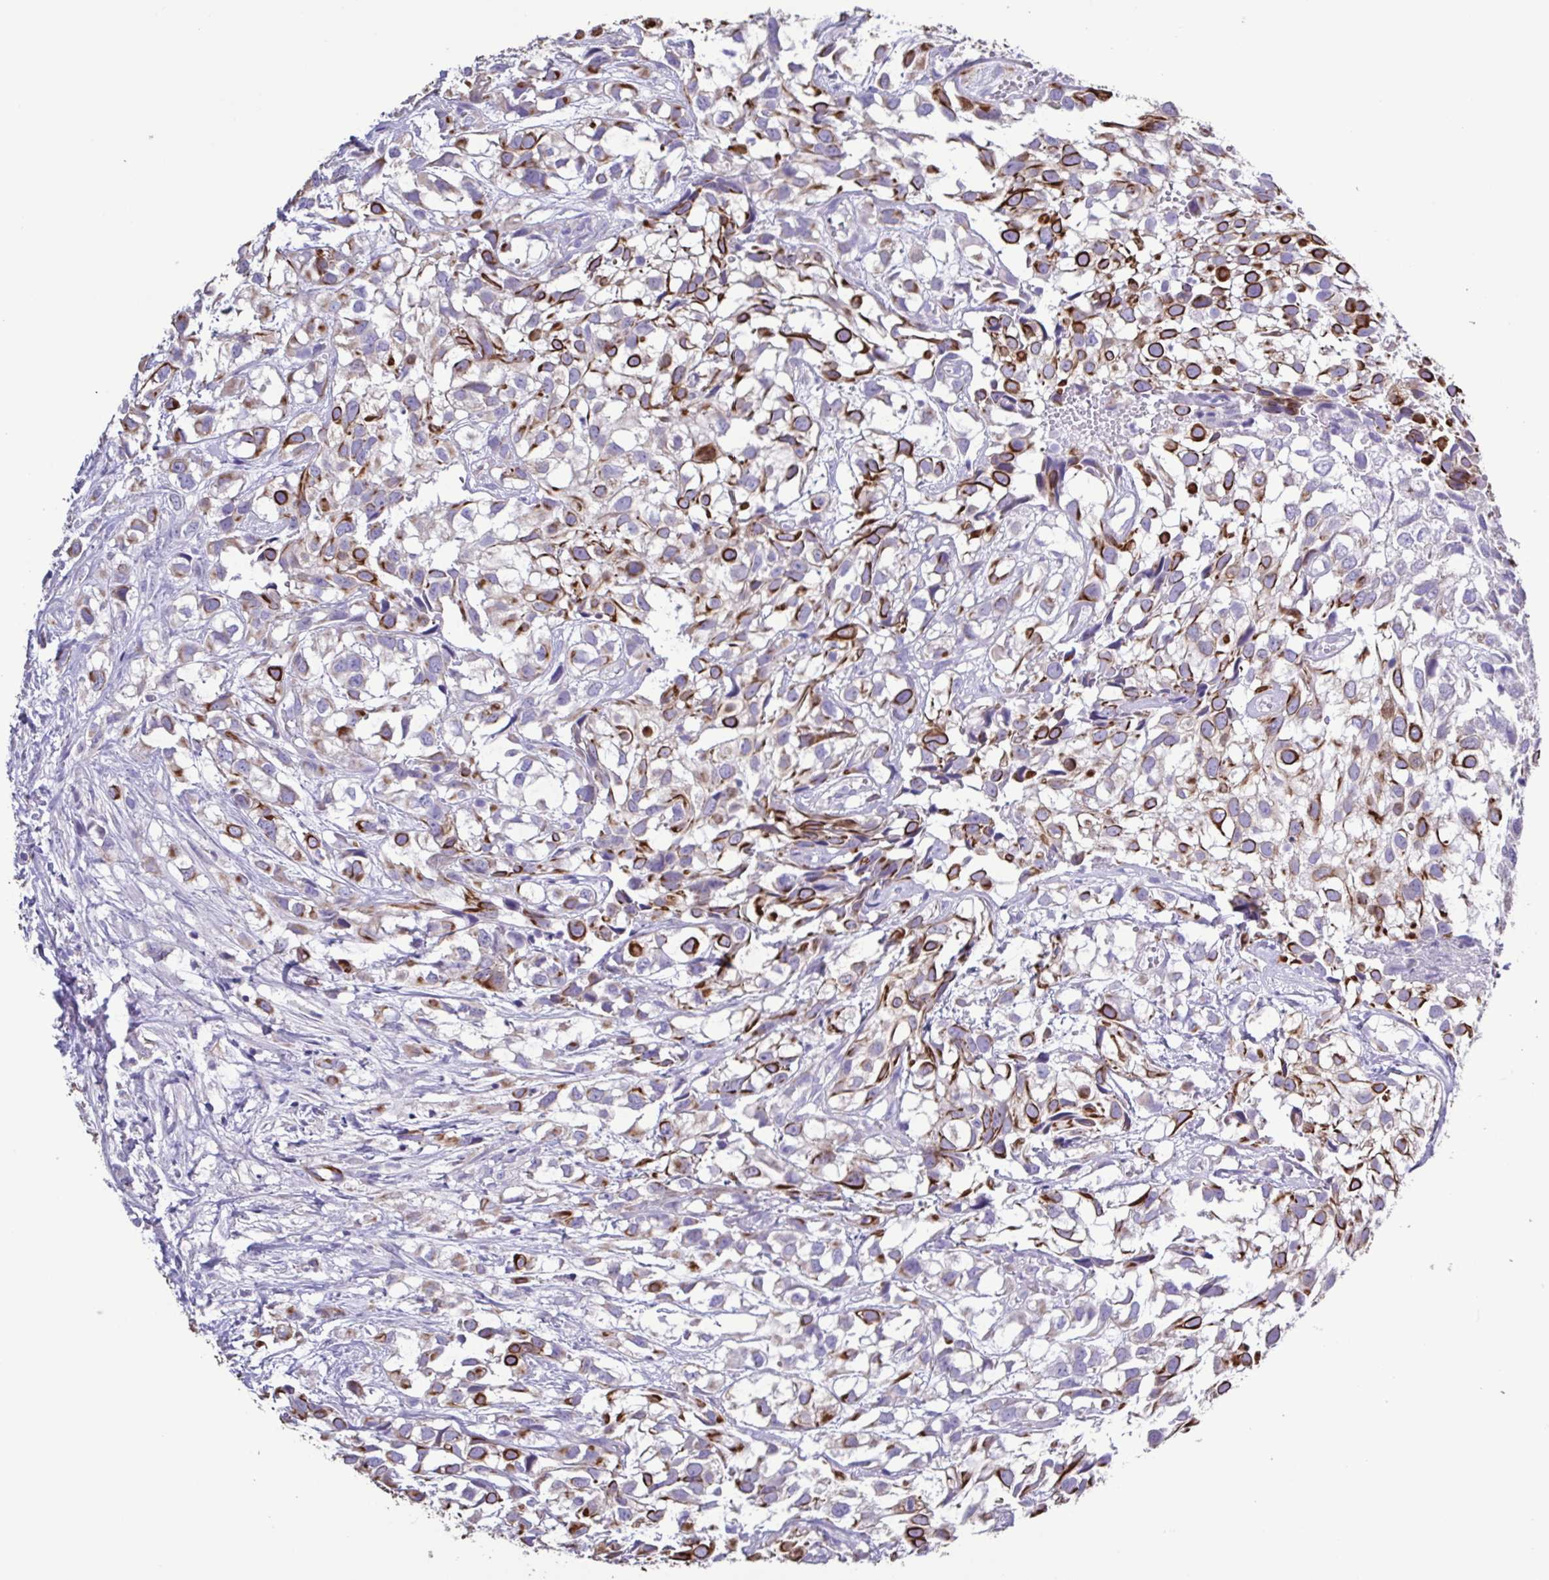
{"staining": {"intensity": "strong", "quantity": "25%-75%", "location": "cytoplasmic/membranous"}, "tissue": "urothelial cancer", "cell_type": "Tumor cells", "image_type": "cancer", "snomed": [{"axis": "morphology", "description": "Urothelial carcinoma, High grade"}, {"axis": "topography", "description": "Urinary bladder"}], "caption": "This histopathology image demonstrates immunohistochemistry (IHC) staining of human urothelial cancer, with high strong cytoplasmic/membranous expression in about 25%-75% of tumor cells.", "gene": "PLA2G4E", "patient": {"sex": "male", "age": 56}}